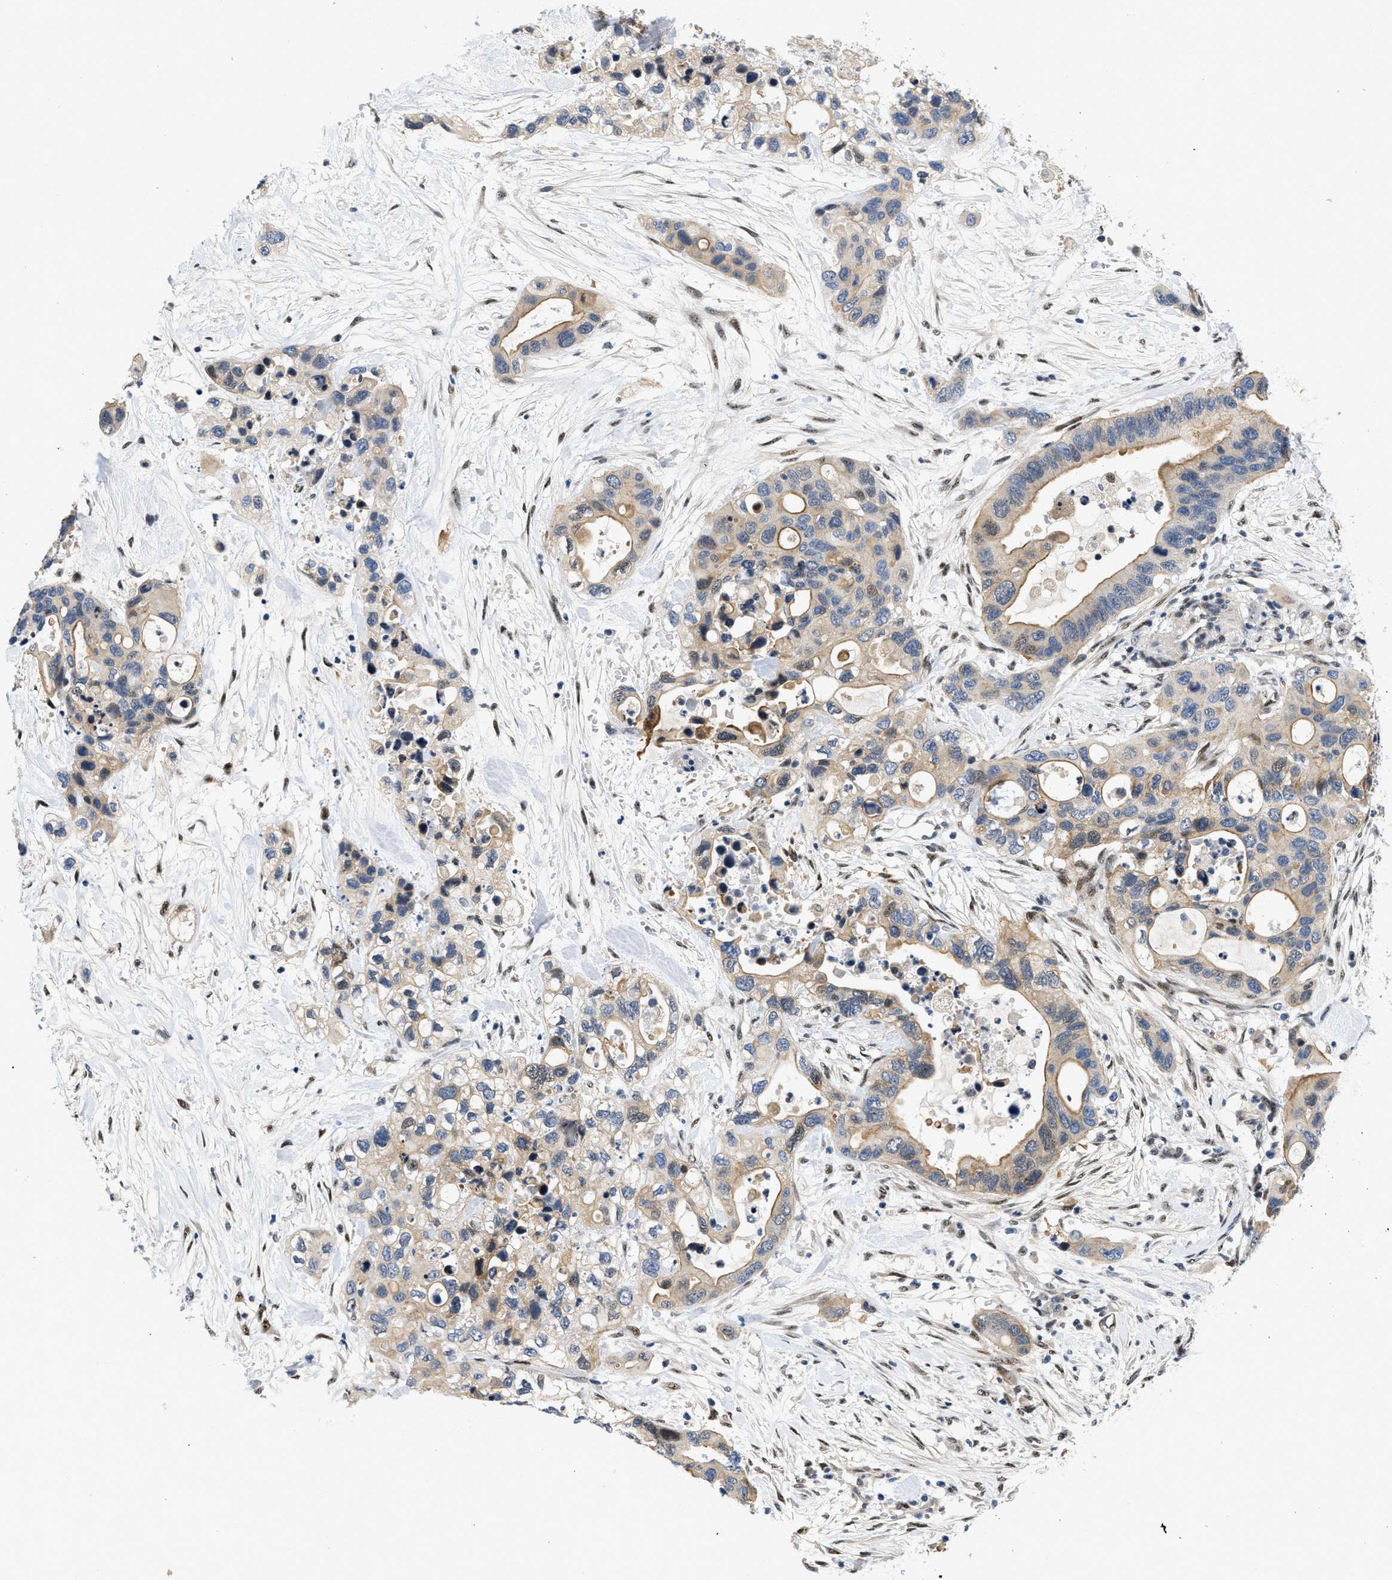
{"staining": {"intensity": "moderate", "quantity": ">75%", "location": "cytoplasmic/membranous"}, "tissue": "pancreatic cancer", "cell_type": "Tumor cells", "image_type": "cancer", "snomed": [{"axis": "morphology", "description": "Adenocarcinoma, NOS"}, {"axis": "topography", "description": "Pancreas"}], "caption": "The photomicrograph demonstrates a brown stain indicating the presence of a protein in the cytoplasmic/membranous of tumor cells in pancreatic cancer. The protein of interest is shown in brown color, while the nuclei are stained blue.", "gene": "VIP", "patient": {"sex": "female", "age": 71}}